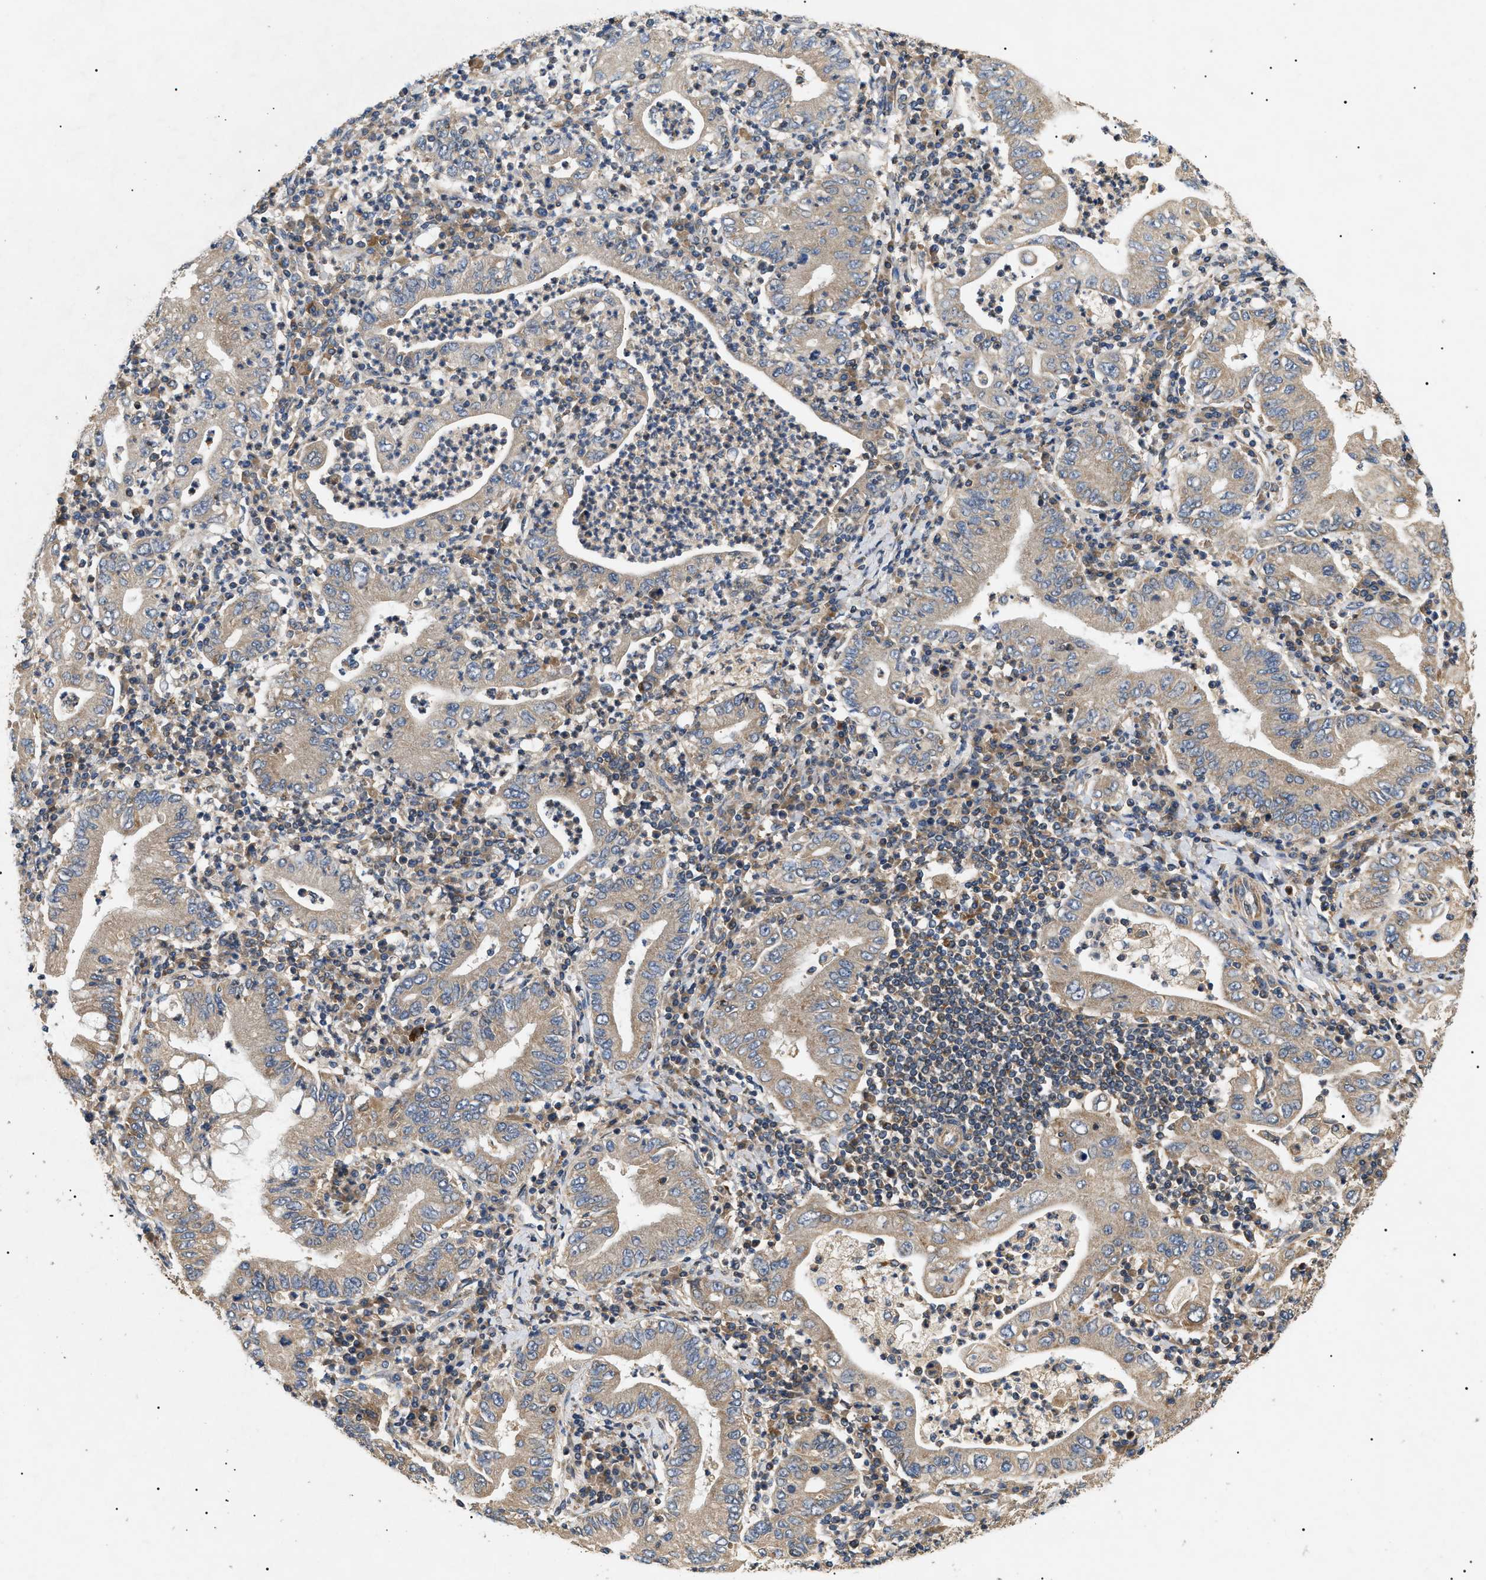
{"staining": {"intensity": "weak", "quantity": ">75%", "location": "cytoplasmic/membranous"}, "tissue": "stomach cancer", "cell_type": "Tumor cells", "image_type": "cancer", "snomed": [{"axis": "morphology", "description": "Normal tissue, NOS"}, {"axis": "morphology", "description": "Adenocarcinoma, NOS"}, {"axis": "topography", "description": "Esophagus"}, {"axis": "topography", "description": "Stomach, upper"}, {"axis": "topography", "description": "Peripheral nerve tissue"}], "caption": "Human stomach adenocarcinoma stained for a protein (brown) demonstrates weak cytoplasmic/membranous positive expression in about >75% of tumor cells.", "gene": "PPM1B", "patient": {"sex": "male", "age": 62}}